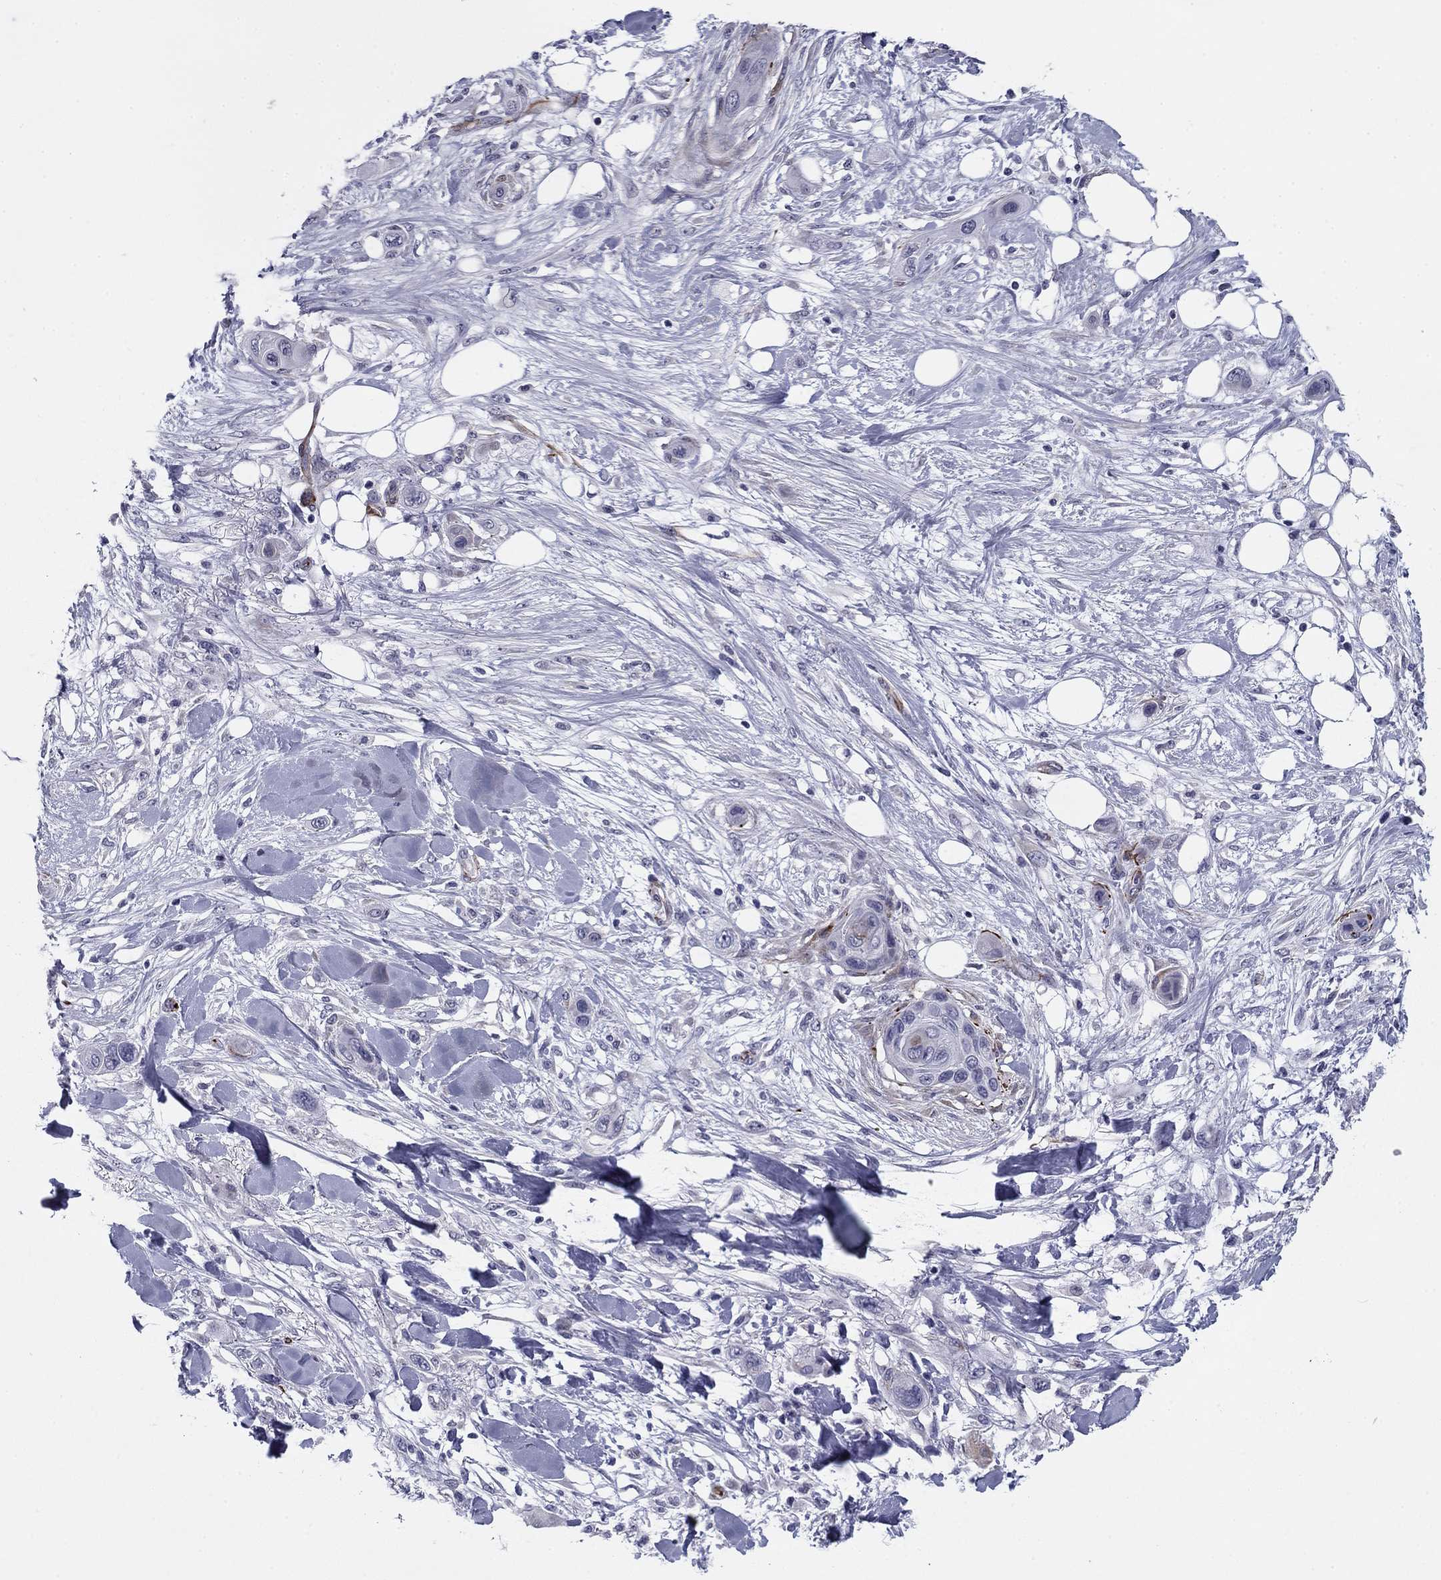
{"staining": {"intensity": "negative", "quantity": "none", "location": "none"}, "tissue": "skin cancer", "cell_type": "Tumor cells", "image_type": "cancer", "snomed": [{"axis": "morphology", "description": "Squamous cell carcinoma, NOS"}, {"axis": "topography", "description": "Skin"}], "caption": "Immunohistochemistry (IHC) of human skin squamous cell carcinoma exhibits no positivity in tumor cells.", "gene": "ANKS4B", "patient": {"sex": "male", "age": 79}}